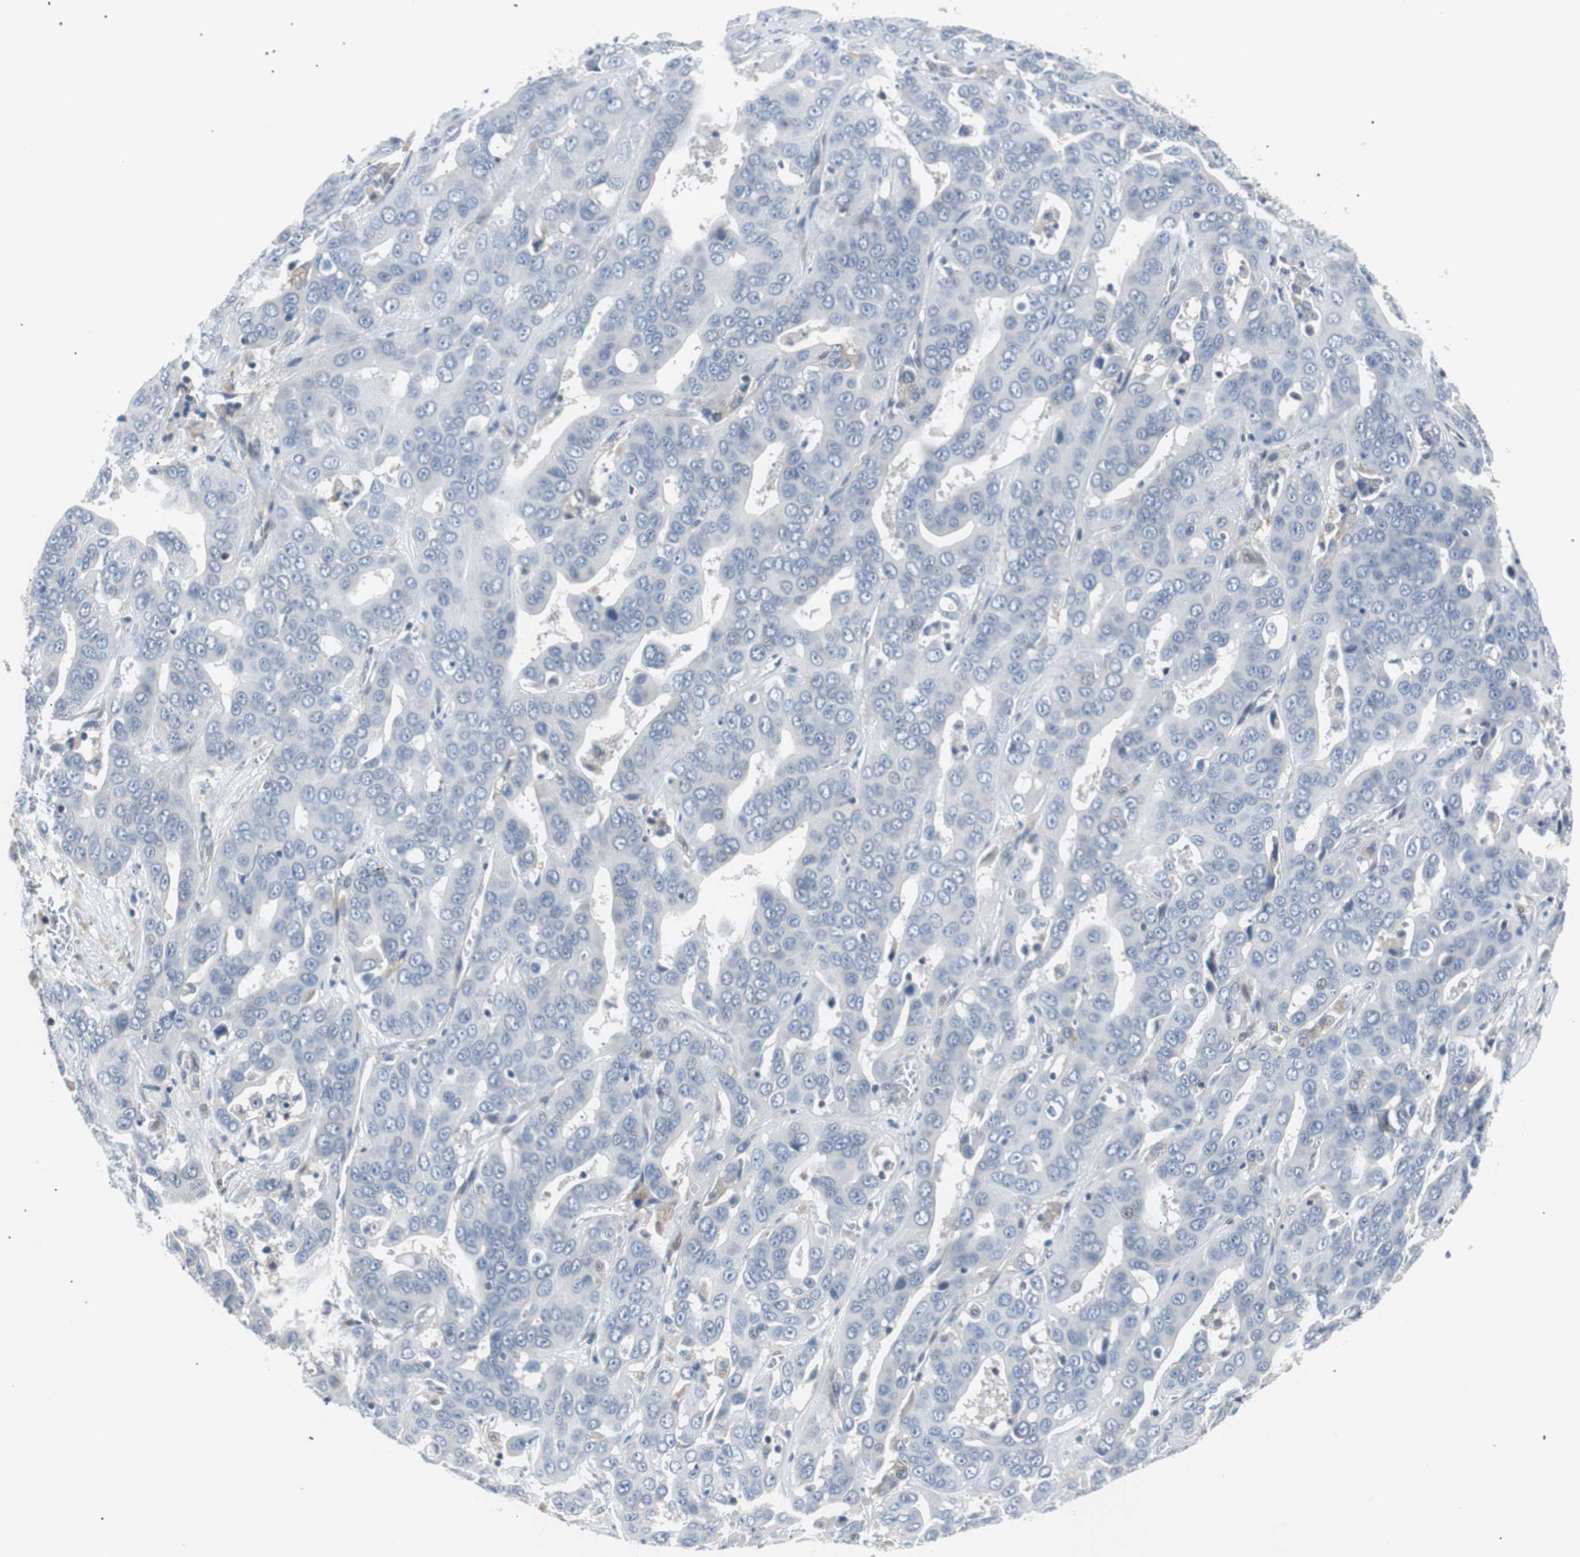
{"staining": {"intensity": "negative", "quantity": "none", "location": "none"}, "tissue": "liver cancer", "cell_type": "Tumor cells", "image_type": "cancer", "snomed": [{"axis": "morphology", "description": "Cholangiocarcinoma"}, {"axis": "topography", "description": "Liver"}], "caption": "Immunohistochemistry (IHC) histopathology image of liver cholangiocarcinoma stained for a protein (brown), which displays no expression in tumor cells. The staining was performed using DAB to visualize the protein expression in brown, while the nuclei were stained in blue with hematoxylin (Magnification: 20x).", "gene": "MAP2K4", "patient": {"sex": "female", "age": 52}}